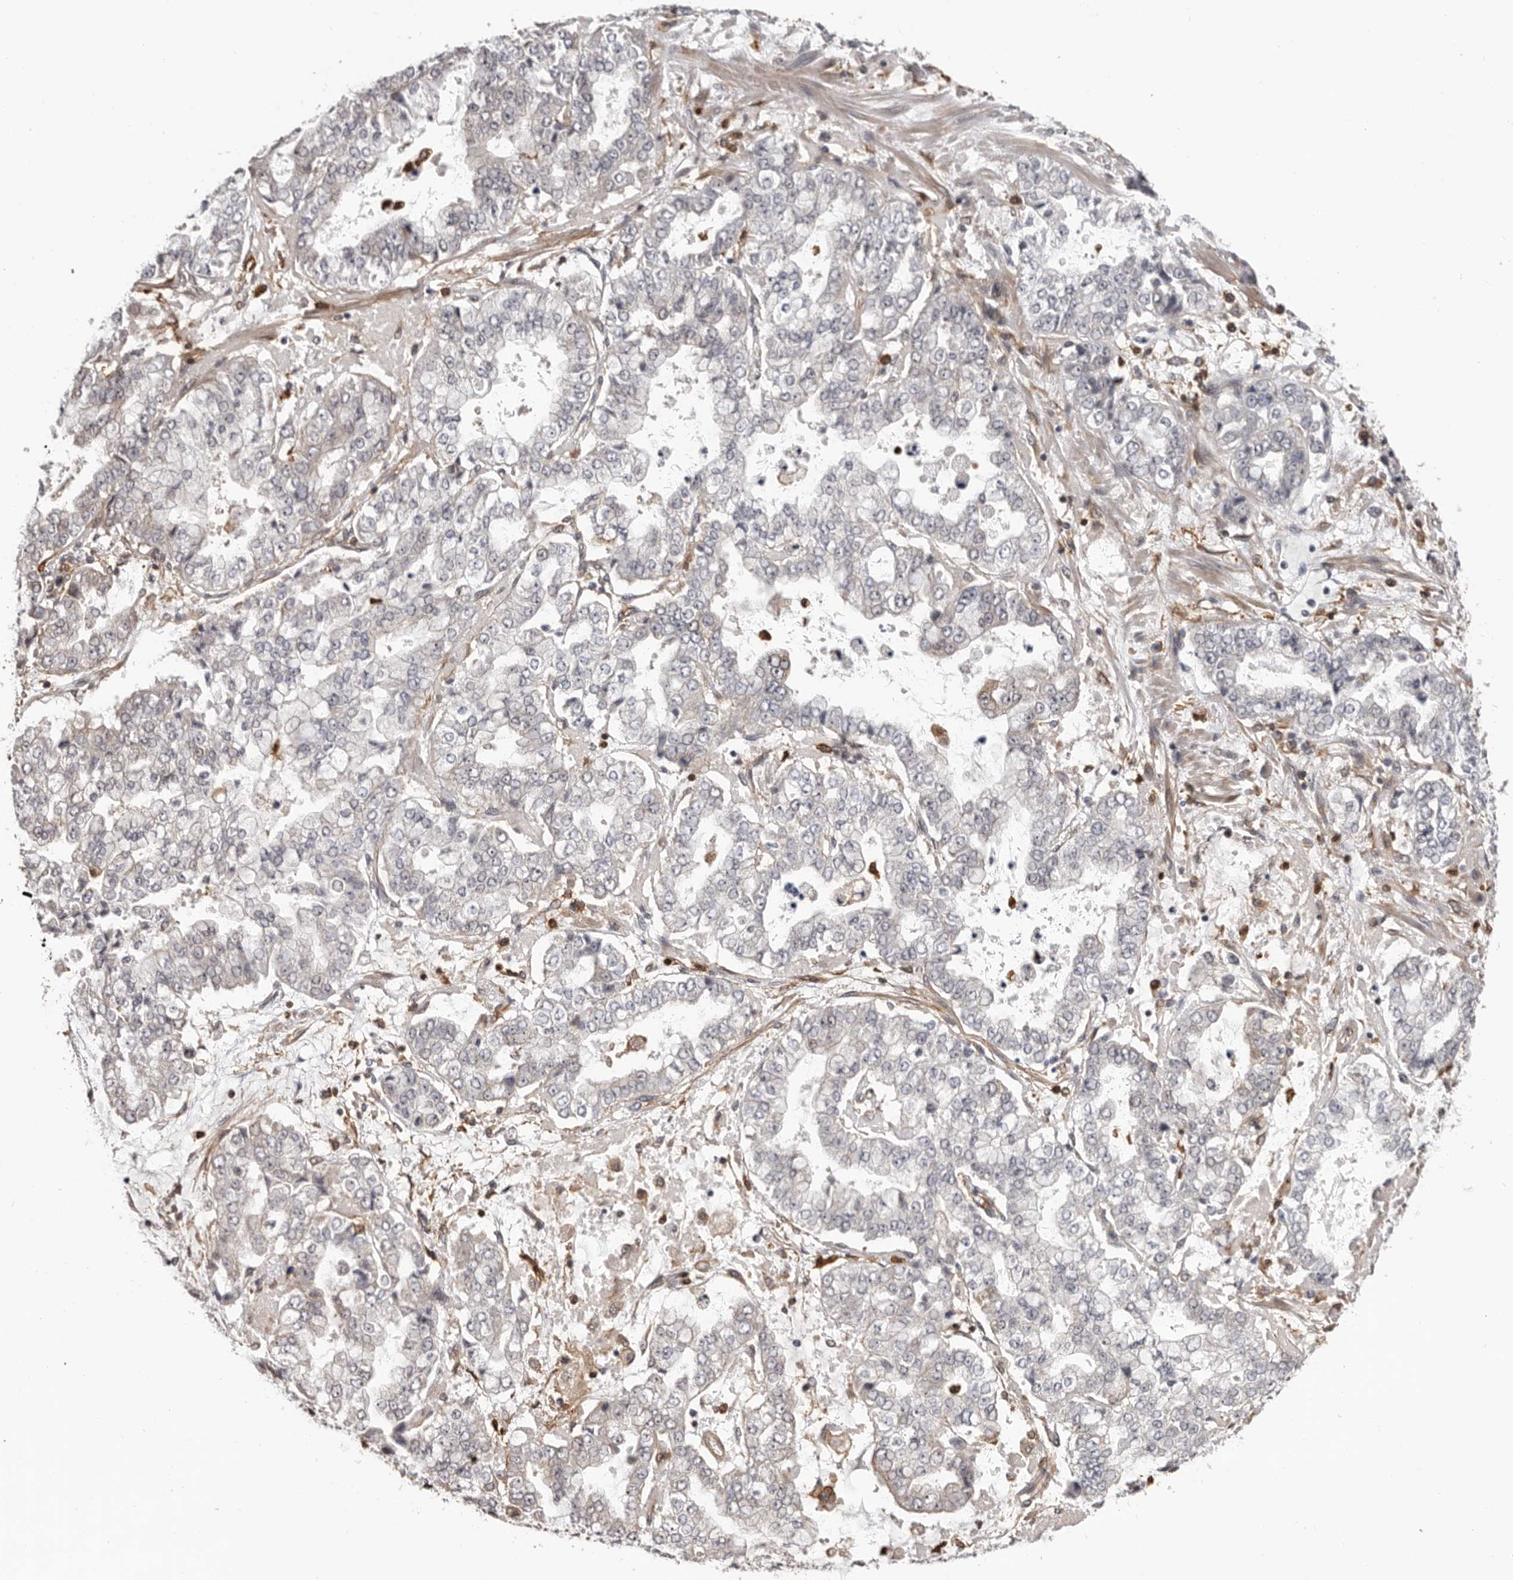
{"staining": {"intensity": "negative", "quantity": "none", "location": "none"}, "tissue": "stomach cancer", "cell_type": "Tumor cells", "image_type": "cancer", "snomed": [{"axis": "morphology", "description": "Adenocarcinoma, NOS"}, {"axis": "topography", "description": "Stomach"}], "caption": "Image shows no protein expression in tumor cells of stomach adenocarcinoma tissue.", "gene": "PRR12", "patient": {"sex": "male", "age": 76}}